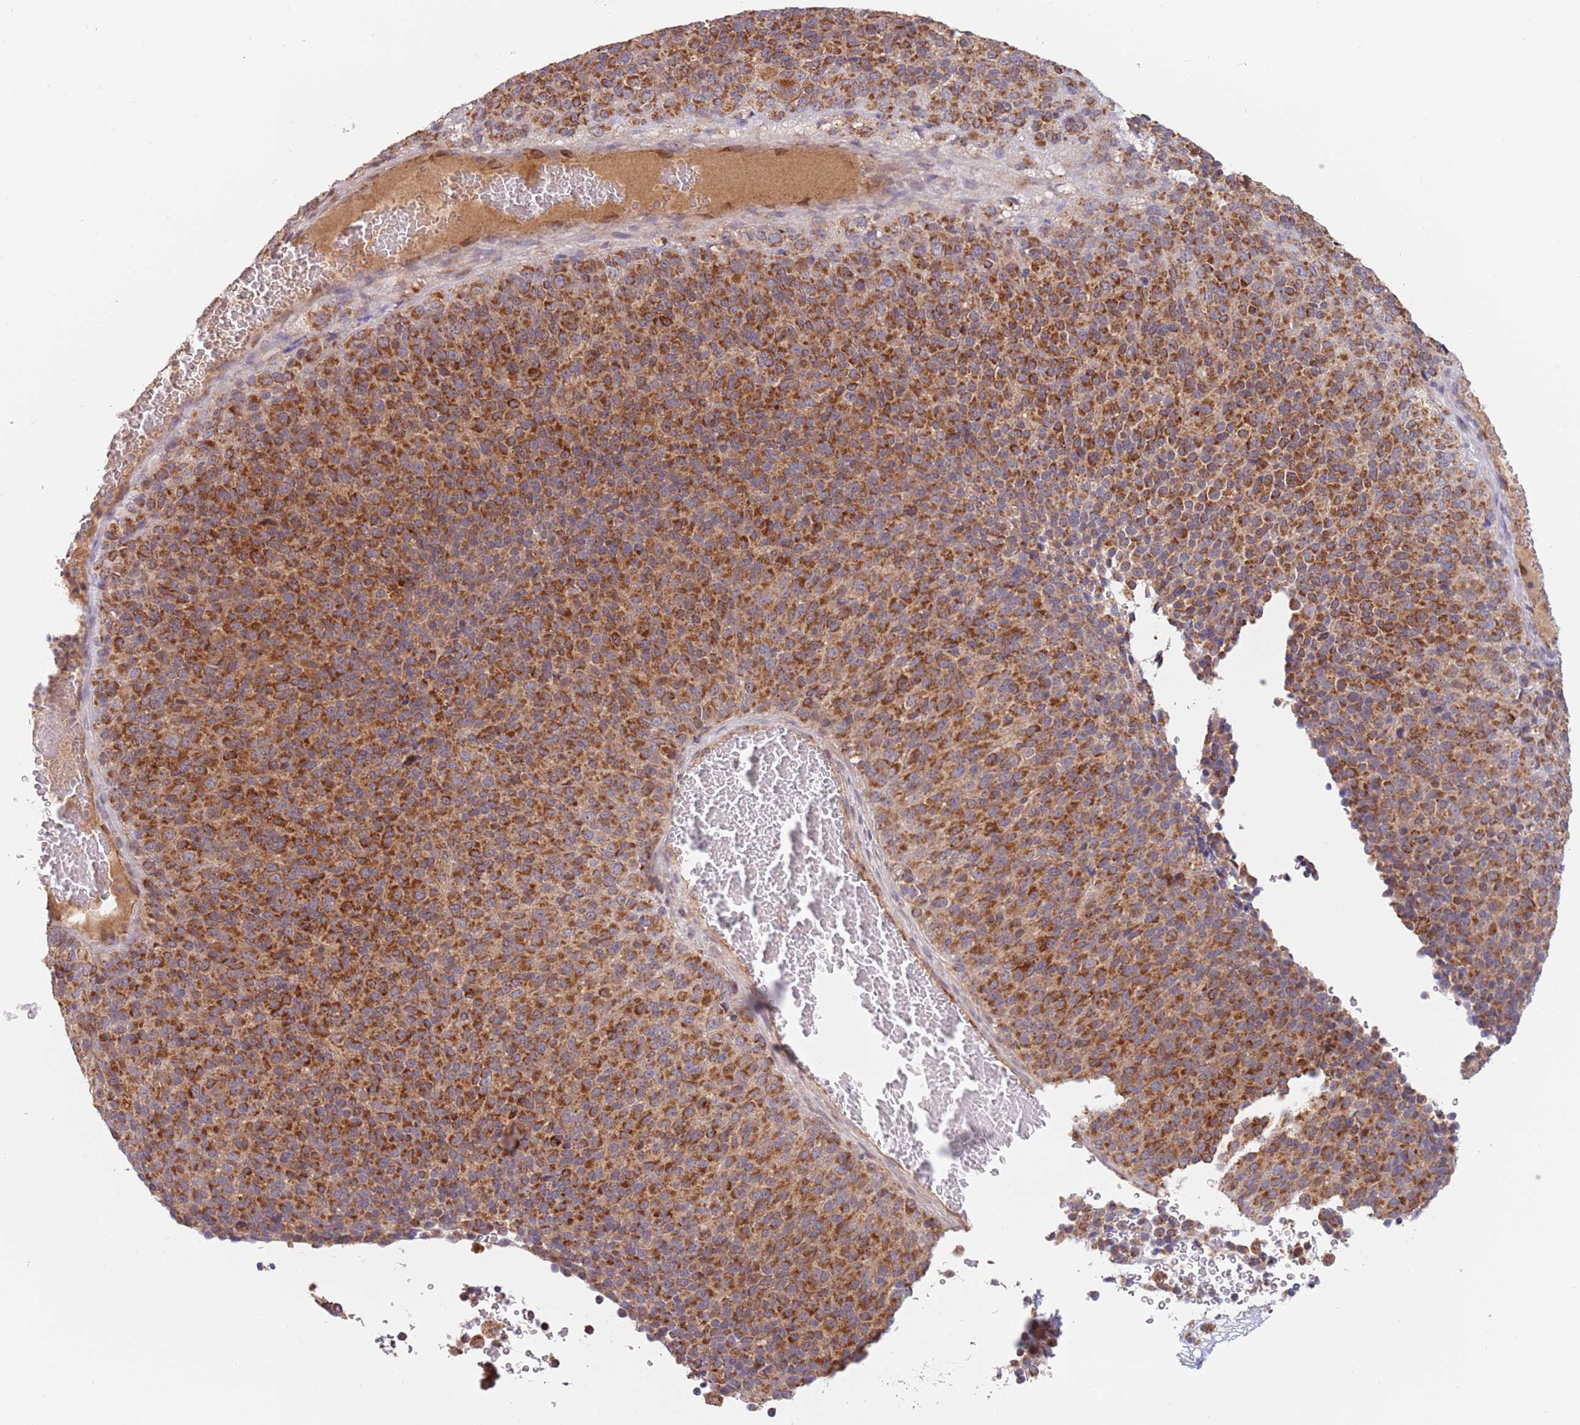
{"staining": {"intensity": "strong", "quantity": ">75%", "location": "cytoplasmic/membranous"}, "tissue": "melanoma", "cell_type": "Tumor cells", "image_type": "cancer", "snomed": [{"axis": "morphology", "description": "Malignant melanoma, Metastatic site"}, {"axis": "topography", "description": "Brain"}], "caption": "The immunohistochemical stain labels strong cytoplasmic/membranous positivity in tumor cells of malignant melanoma (metastatic site) tissue.", "gene": "GUK1", "patient": {"sex": "female", "age": 56}}